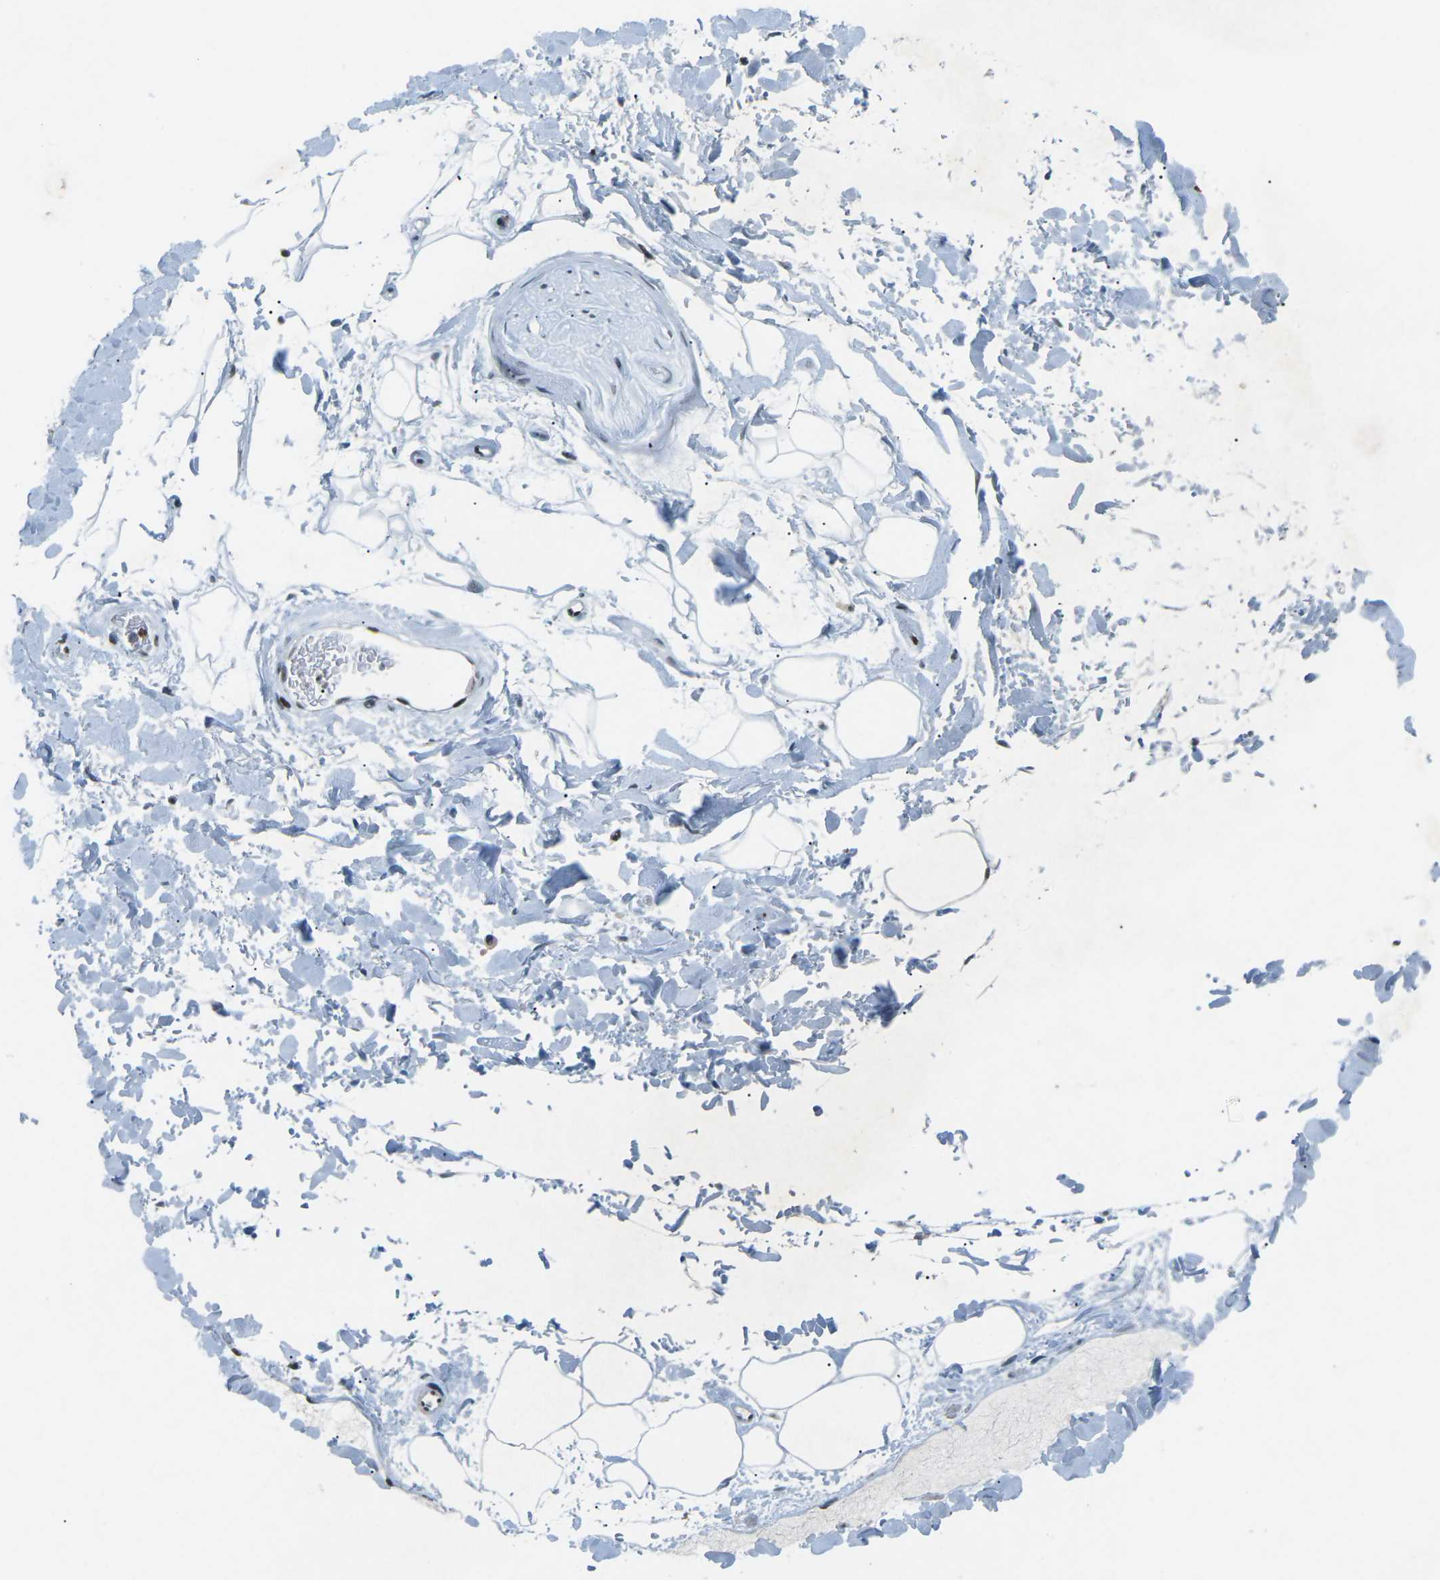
{"staining": {"intensity": "negative", "quantity": "none", "location": "none"}, "tissue": "adipose tissue", "cell_type": "Adipocytes", "image_type": "normal", "snomed": [{"axis": "morphology", "description": "Normal tissue, NOS"}, {"axis": "topography", "description": "Soft tissue"}], "caption": "Unremarkable adipose tissue was stained to show a protein in brown. There is no significant positivity in adipocytes. Nuclei are stained in blue.", "gene": "RB1", "patient": {"sex": "male", "age": 72}}